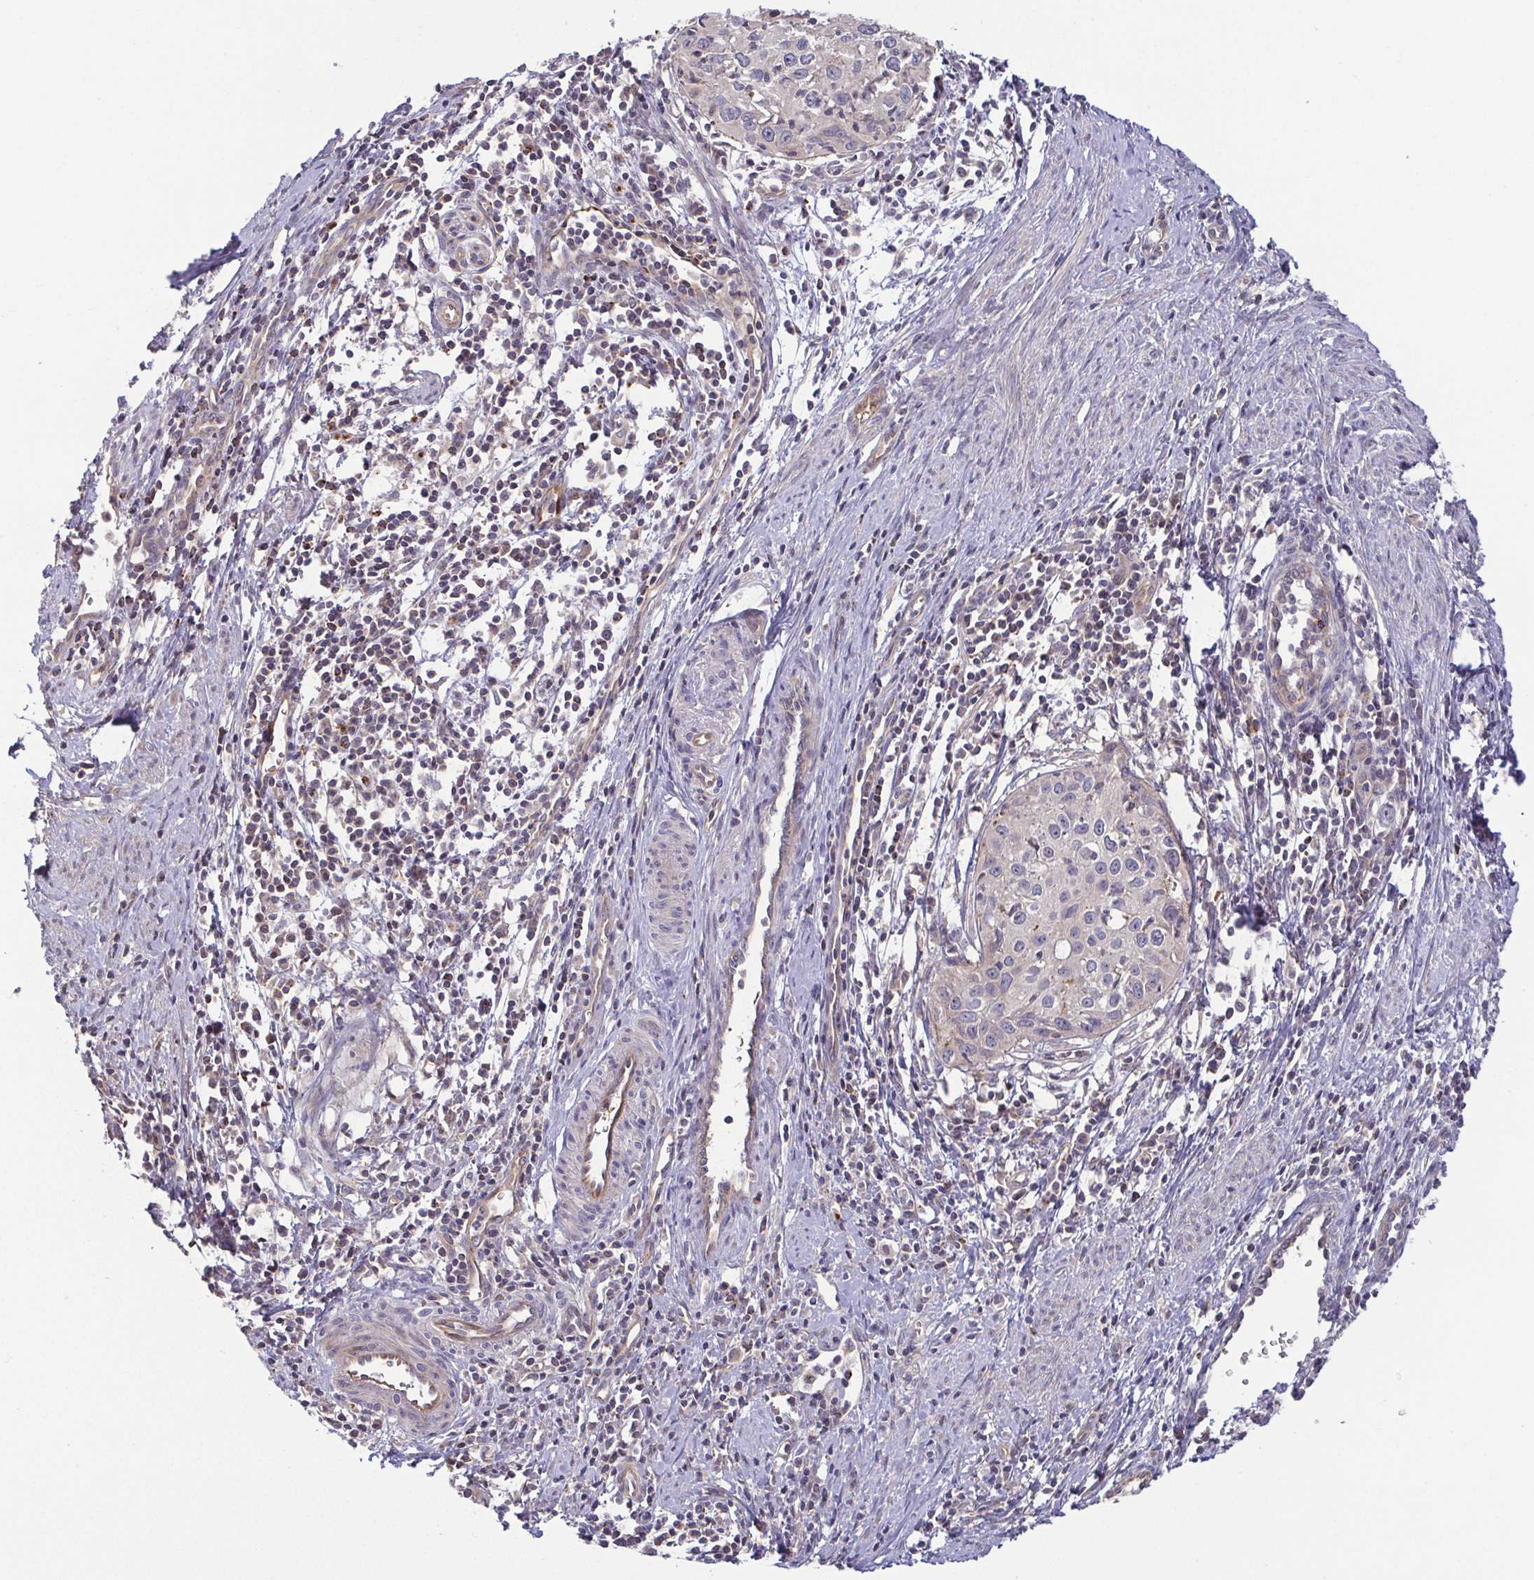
{"staining": {"intensity": "negative", "quantity": "none", "location": "none"}, "tissue": "cervical cancer", "cell_type": "Tumor cells", "image_type": "cancer", "snomed": [{"axis": "morphology", "description": "Squamous cell carcinoma, NOS"}, {"axis": "topography", "description": "Cervix"}], "caption": "Immunohistochemical staining of human squamous cell carcinoma (cervical) reveals no significant expression in tumor cells. (Immunohistochemistry (ihc), brightfield microscopy, high magnification).", "gene": "OSBPL7", "patient": {"sex": "female", "age": 40}}